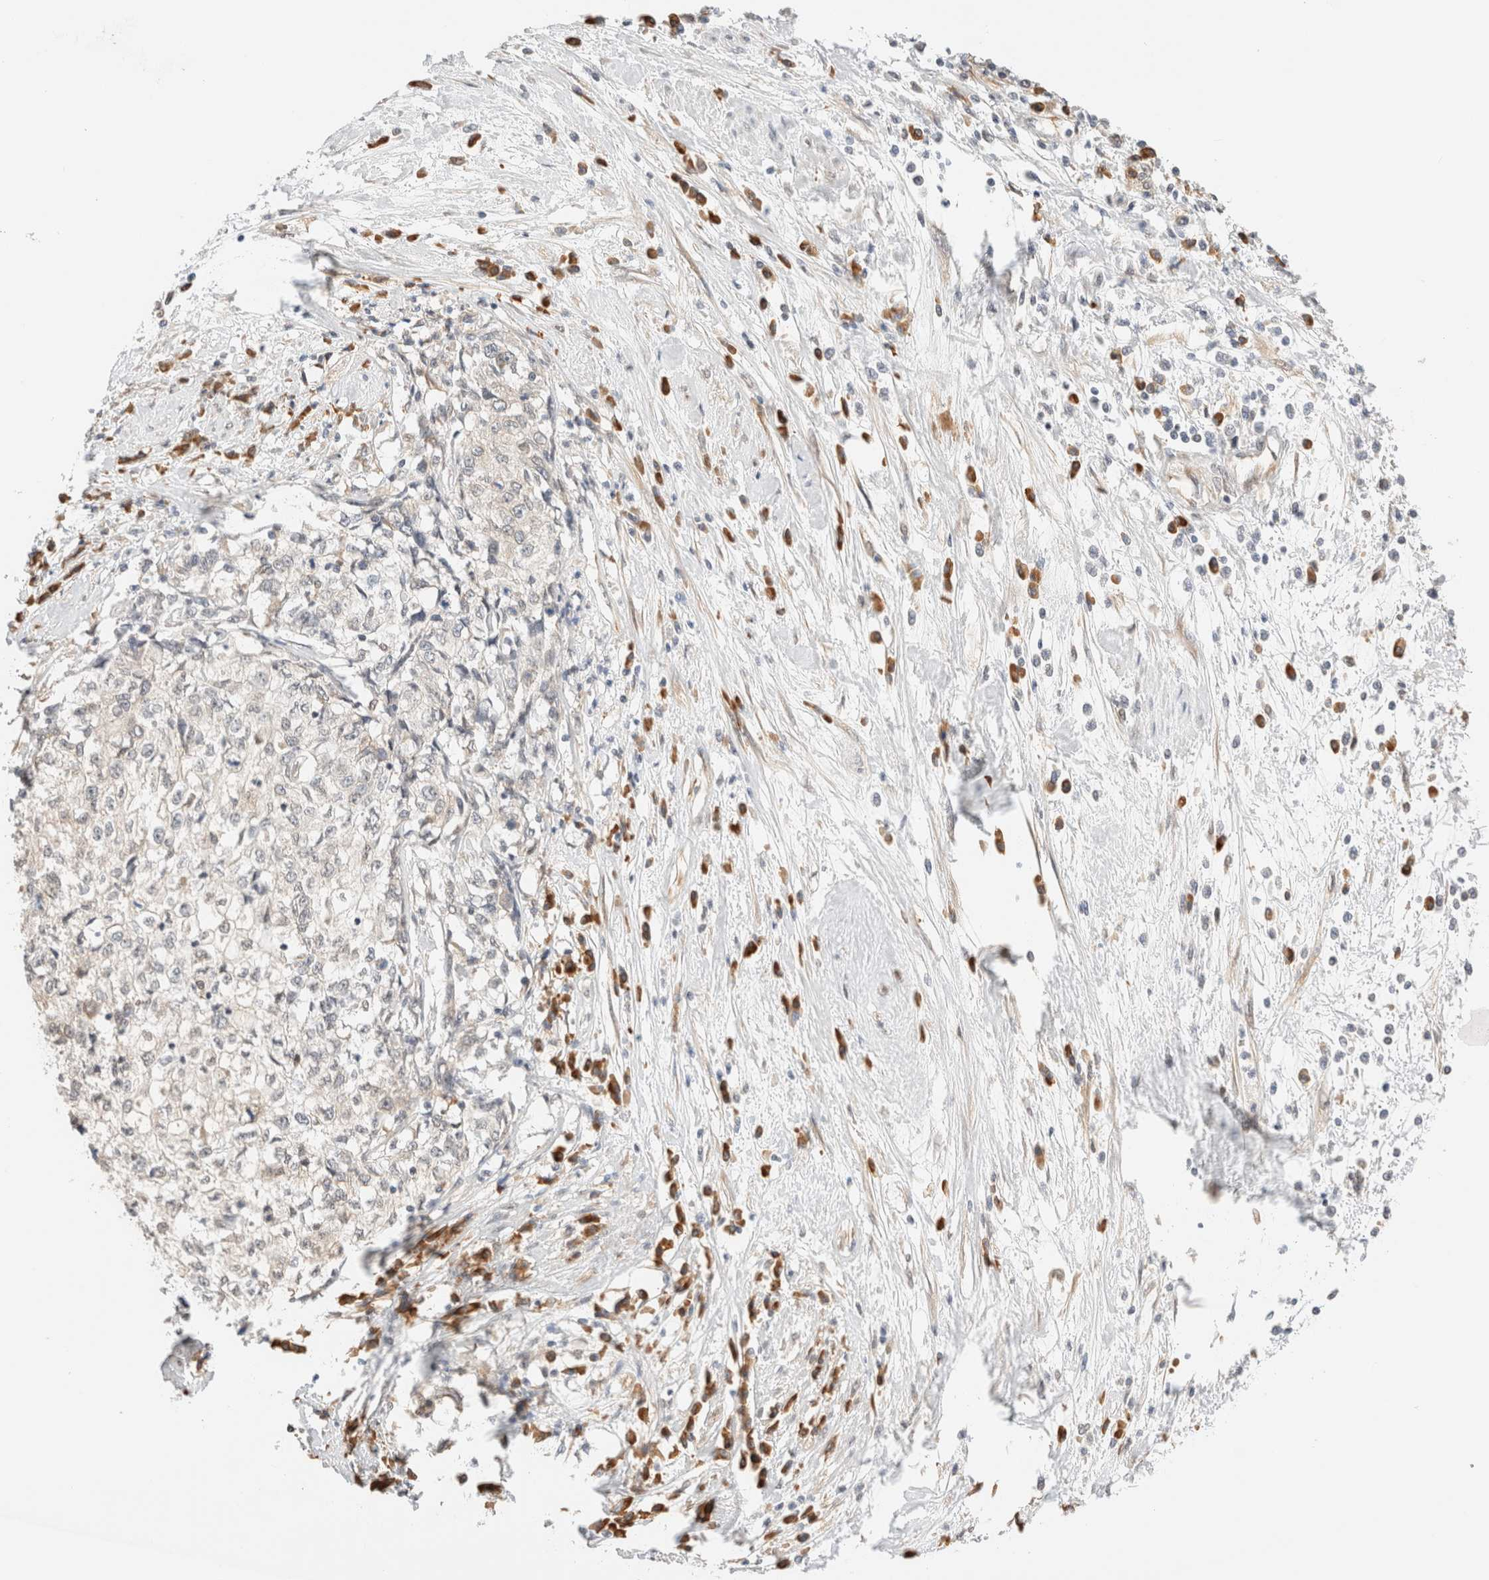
{"staining": {"intensity": "negative", "quantity": "none", "location": "none"}, "tissue": "cervical cancer", "cell_type": "Tumor cells", "image_type": "cancer", "snomed": [{"axis": "morphology", "description": "Squamous cell carcinoma, NOS"}, {"axis": "topography", "description": "Cervix"}], "caption": "There is no significant expression in tumor cells of cervical cancer (squamous cell carcinoma).", "gene": "SYVN1", "patient": {"sex": "female", "age": 57}}